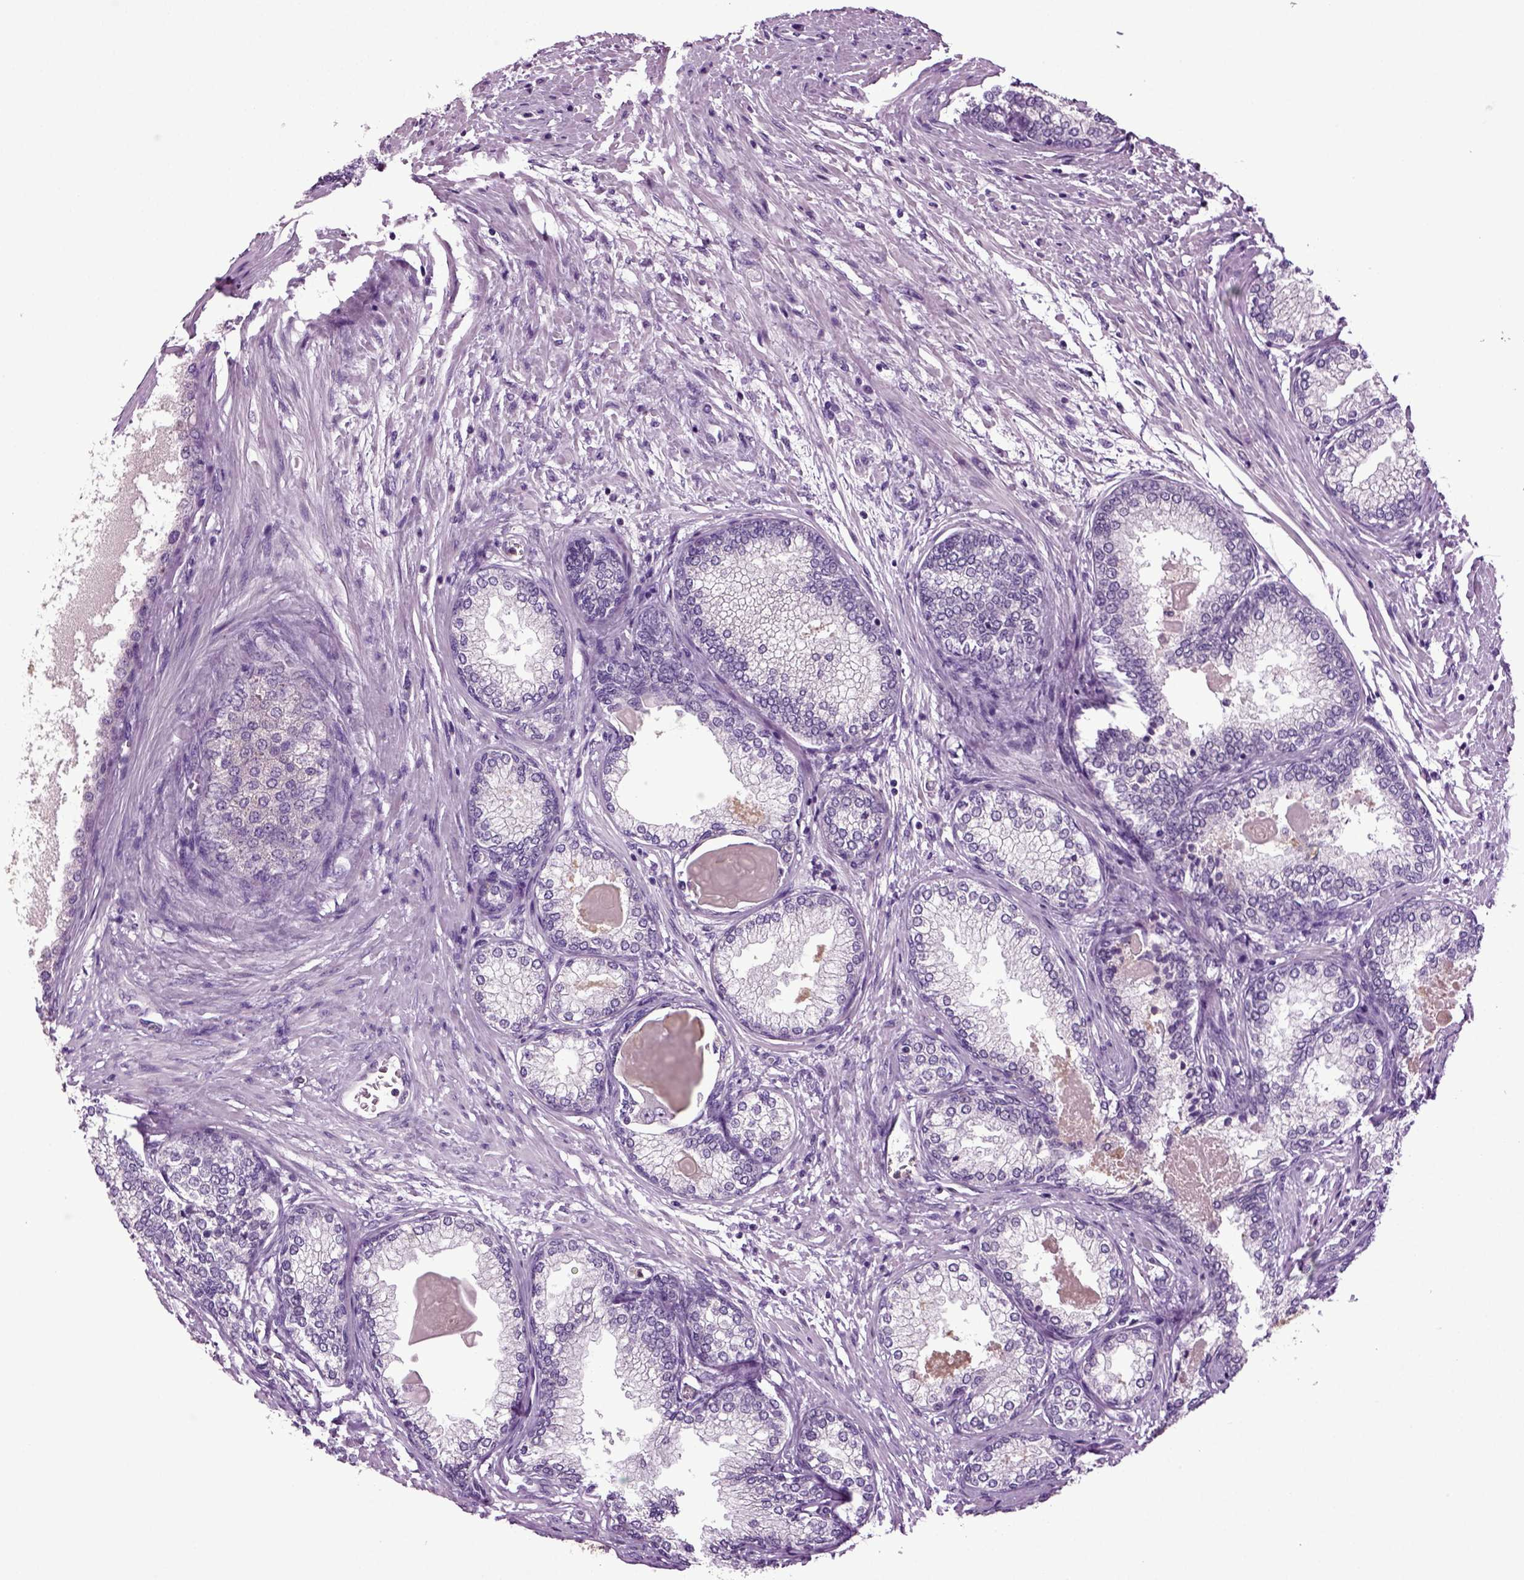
{"staining": {"intensity": "negative", "quantity": "none", "location": "none"}, "tissue": "prostate", "cell_type": "Glandular cells", "image_type": "normal", "snomed": [{"axis": "morphology", "description": "Normal tissue, NOS"}, {"axis": "topography", "description": "Prostate"}], "caption": "DAB immunohistochemical staining of unremarkable prostate reveals no significant expression in glandular cells. The staining was performed using DAB (3,3'-diaminobenzidine) to visualize the protein expression in brown, while the nuclei were stained in blue with hematoxylin (Magnification: 20x).", "gene": "FGF11", "patient": {"sex": "male", "age": 72}}